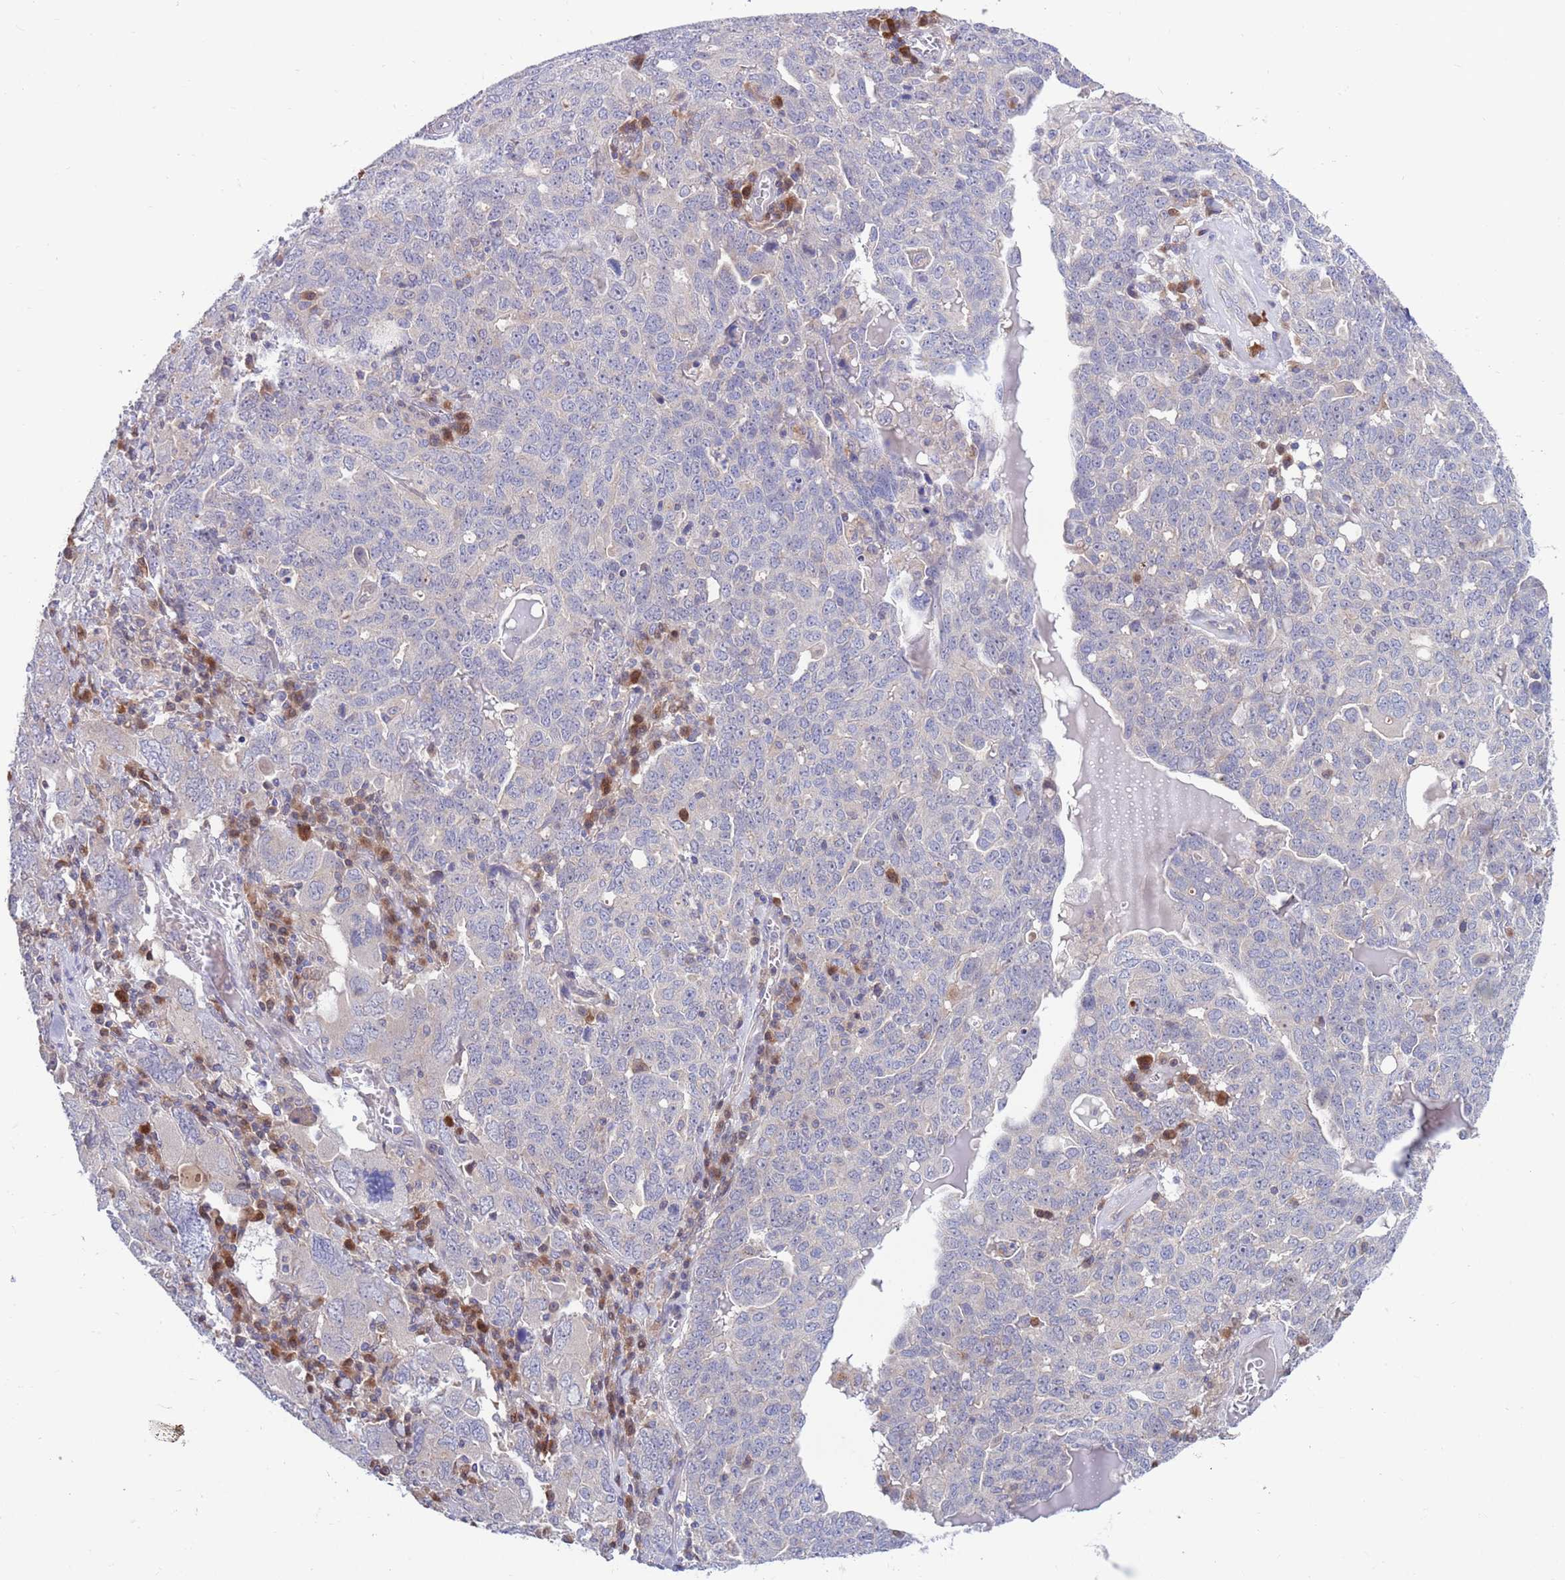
{"staining": {"intensity": "negative", "quantity": "none", "location": "none"}, "tissue": "ovarian cancer", "cell_type": "Tumor cells", "image_type": "cancer", "snomed": [{"axis": "morphology", "description": "Carcinoma, endometroid"}, {"axis": "topography", "description": "Ovary"}], "caption": "This is an immunohistochemistry photomicrograph of human endometroid carcinoma (ovarian). There is no expression in tumor cells.", "gene": "KLHL29", "patient": {"sex": "female", "age": 62}}